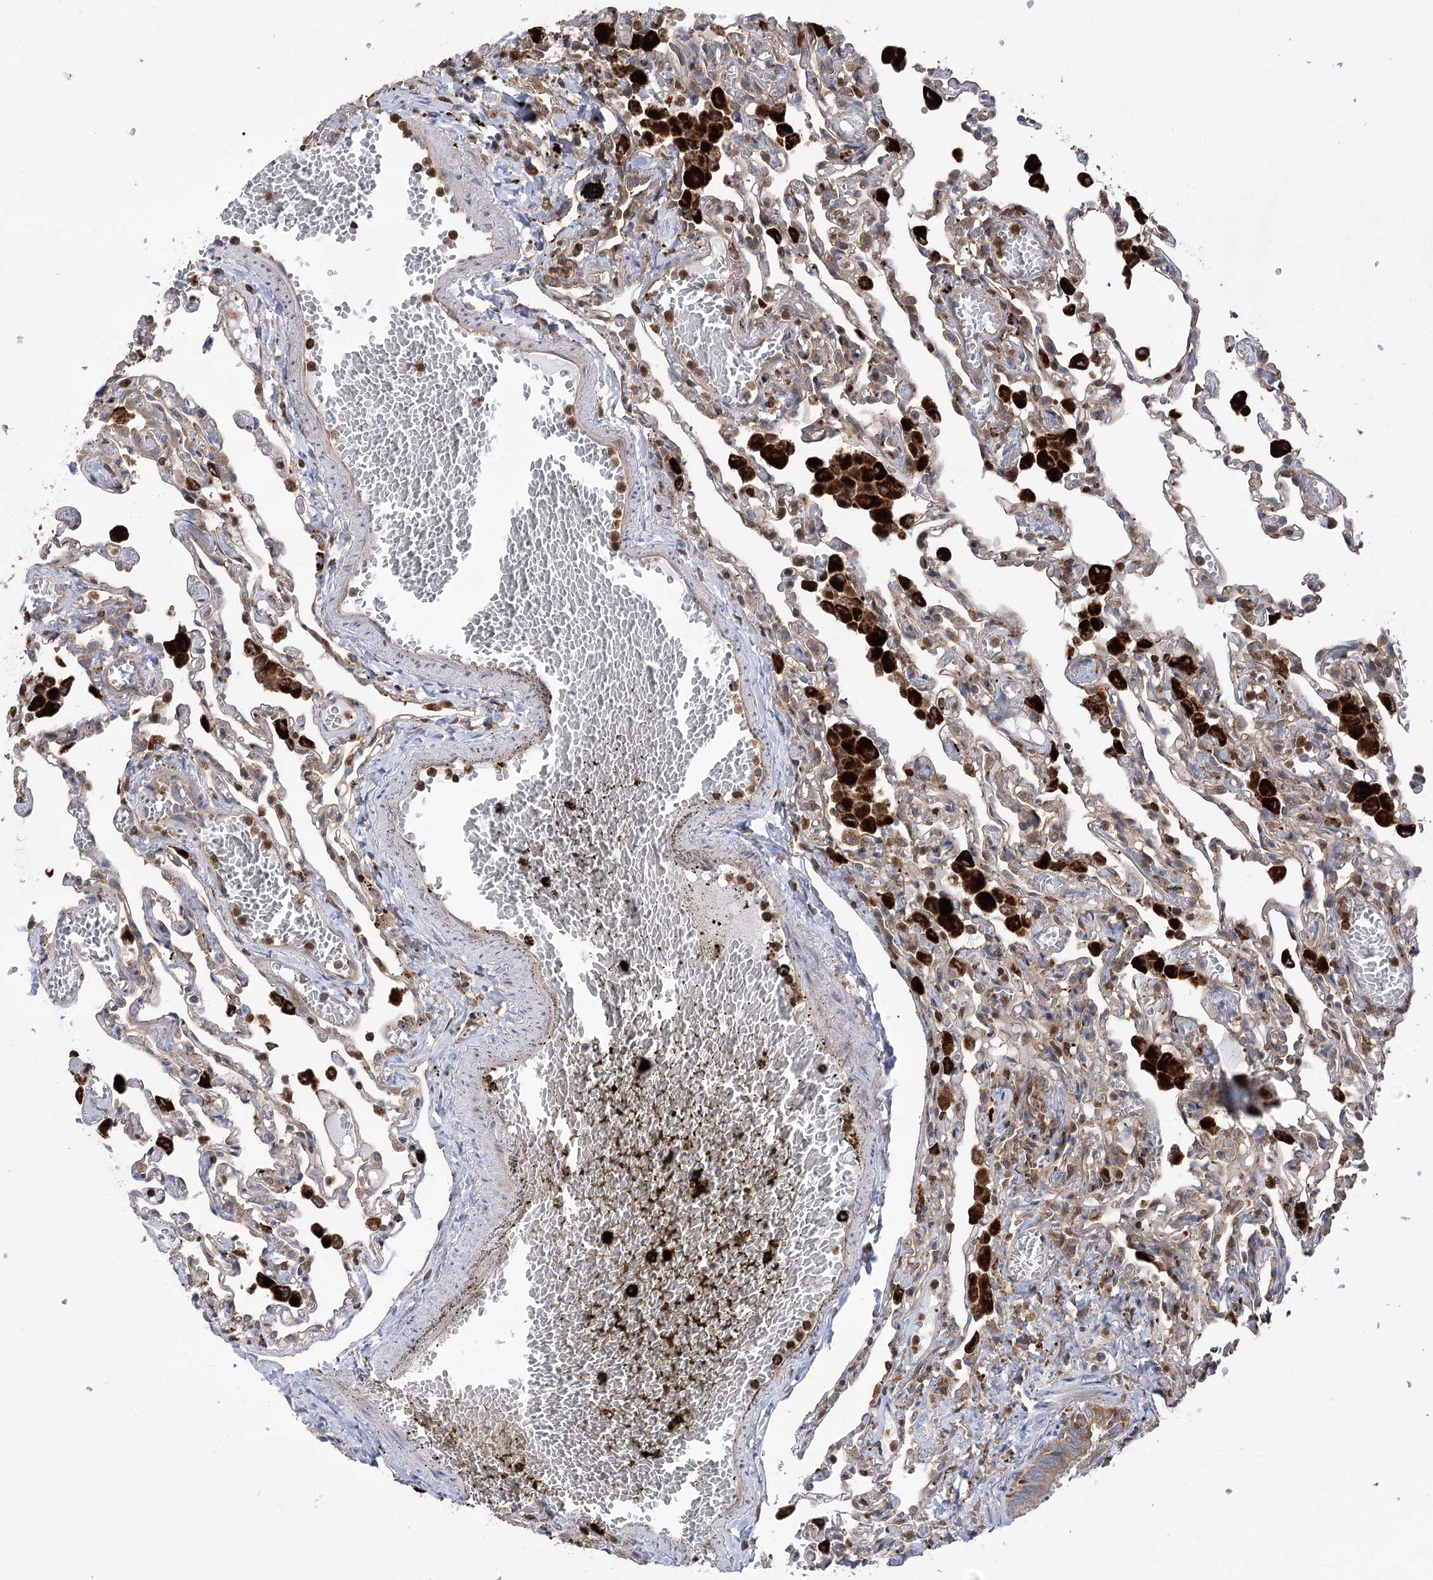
{"staining": {"intensity": "weak", "quantity": "25%-75%", "location": "cytoplasmic/membranous"}, "tissue": "lung", "cell_type": "Alveolar cells", "image_type": "normal", "snomed": [{"axis": "morphology", "description": "Normal tissue, NOS"}, {"axis": "topography", "description": "Bronchus"}, {"axis": "topography", "description": "Lung"}], "caption": "Human lung stained for a protein (brown) reveals weak cytoplasmic/membranous positive expression in approximately 25%-75% of alveolar cells.", "gene": "VPS37B", "patient": {"sex": "female", "age": 49}}